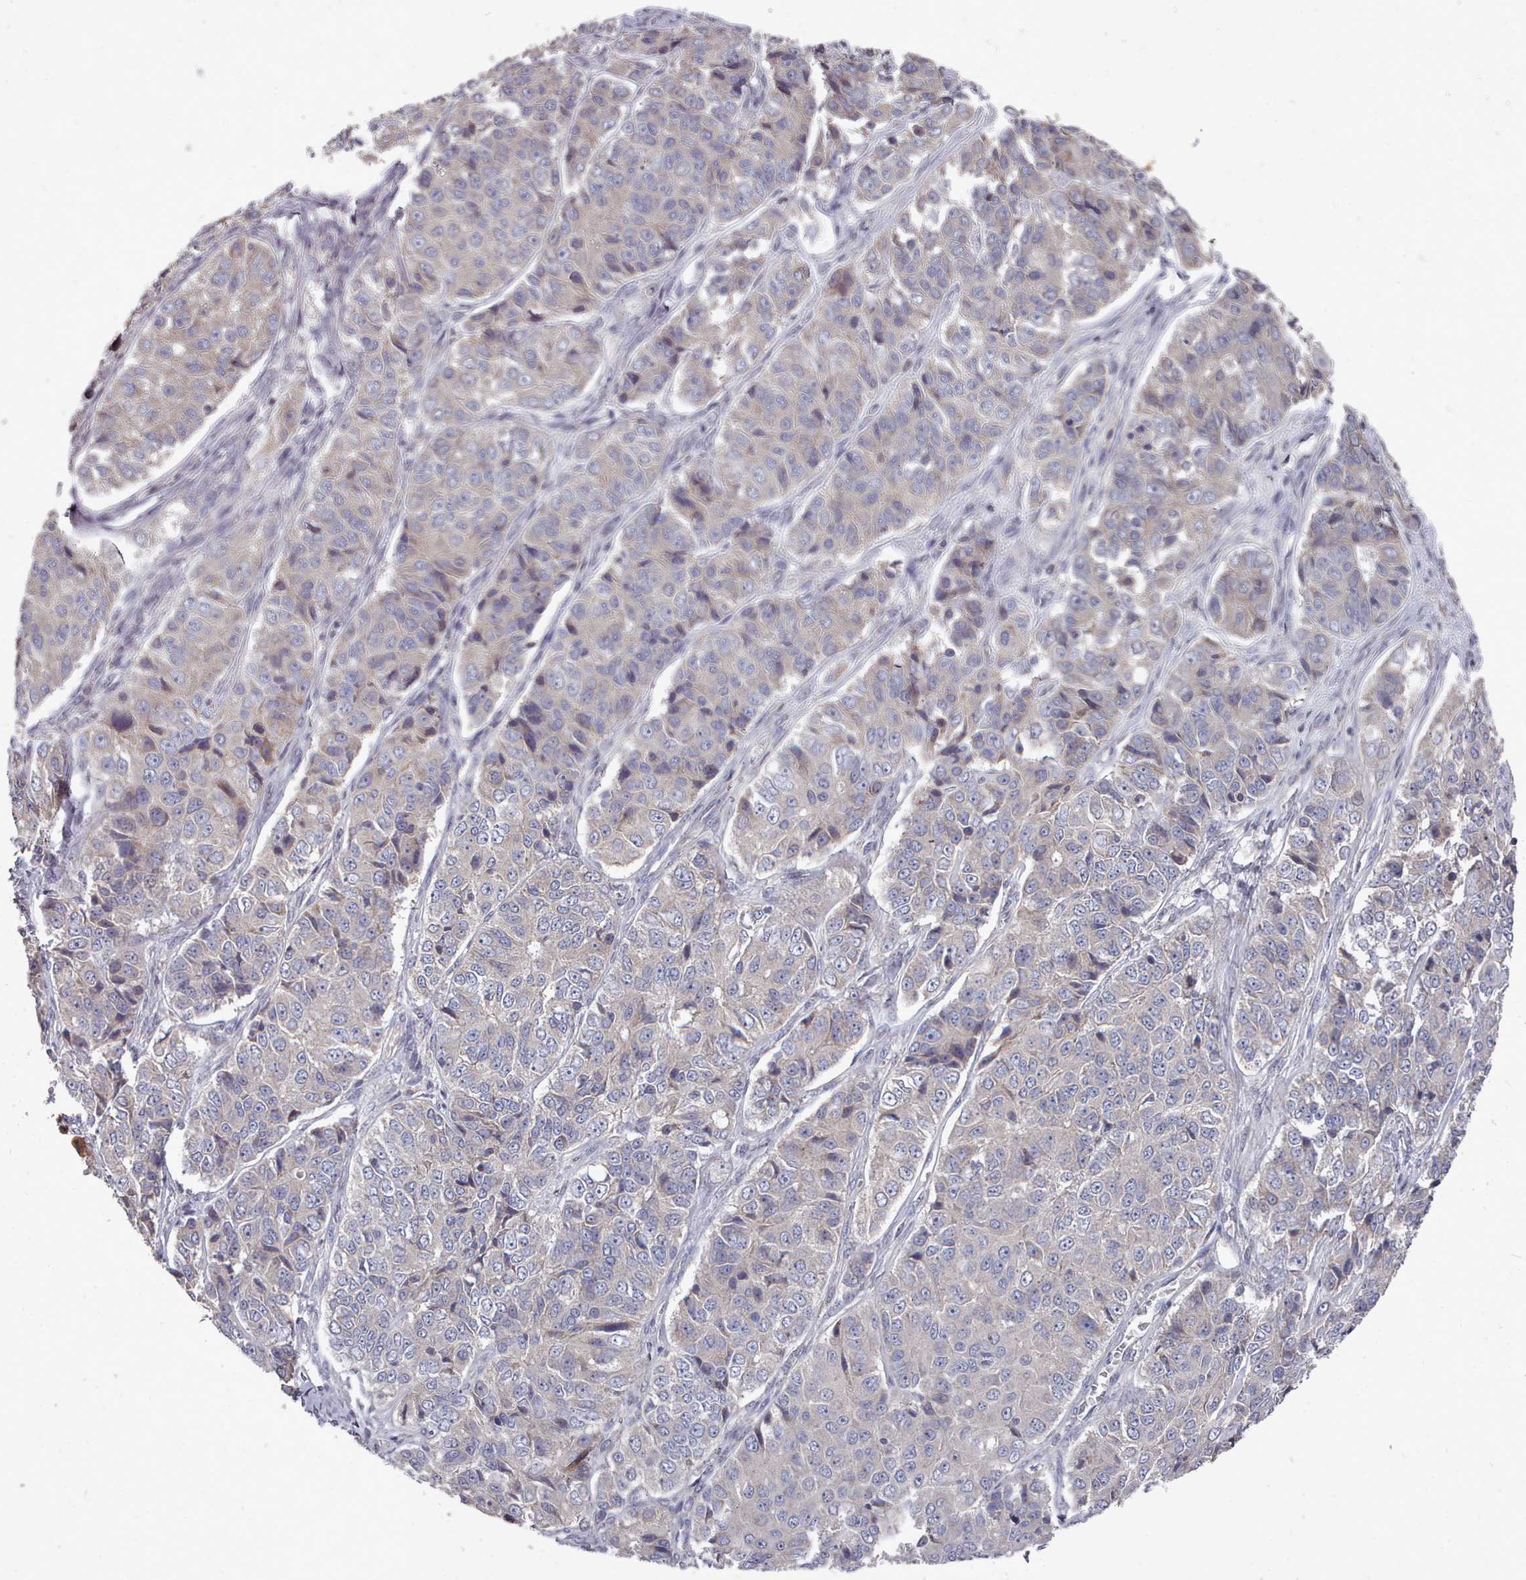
{"staining": {"intensity": "weak", "quantity": "<25%", "location": "cytoplasmic/membranous"}, "tissue": "ovarian cancer", "cell_type": "Tumor cells", "image_type": "cancer", "snomed": [{"axis": "morphology", "description": "Carcinoma, endometroid"}, {"axis": "topography", "description": "Ovary"}], "caption": "Tumor cells are negative for brown protein staining in ovarian cancer (endometroid carcinoma).", "gene": "ACKR3", "patient": {"sex": "female", "age": 51}}